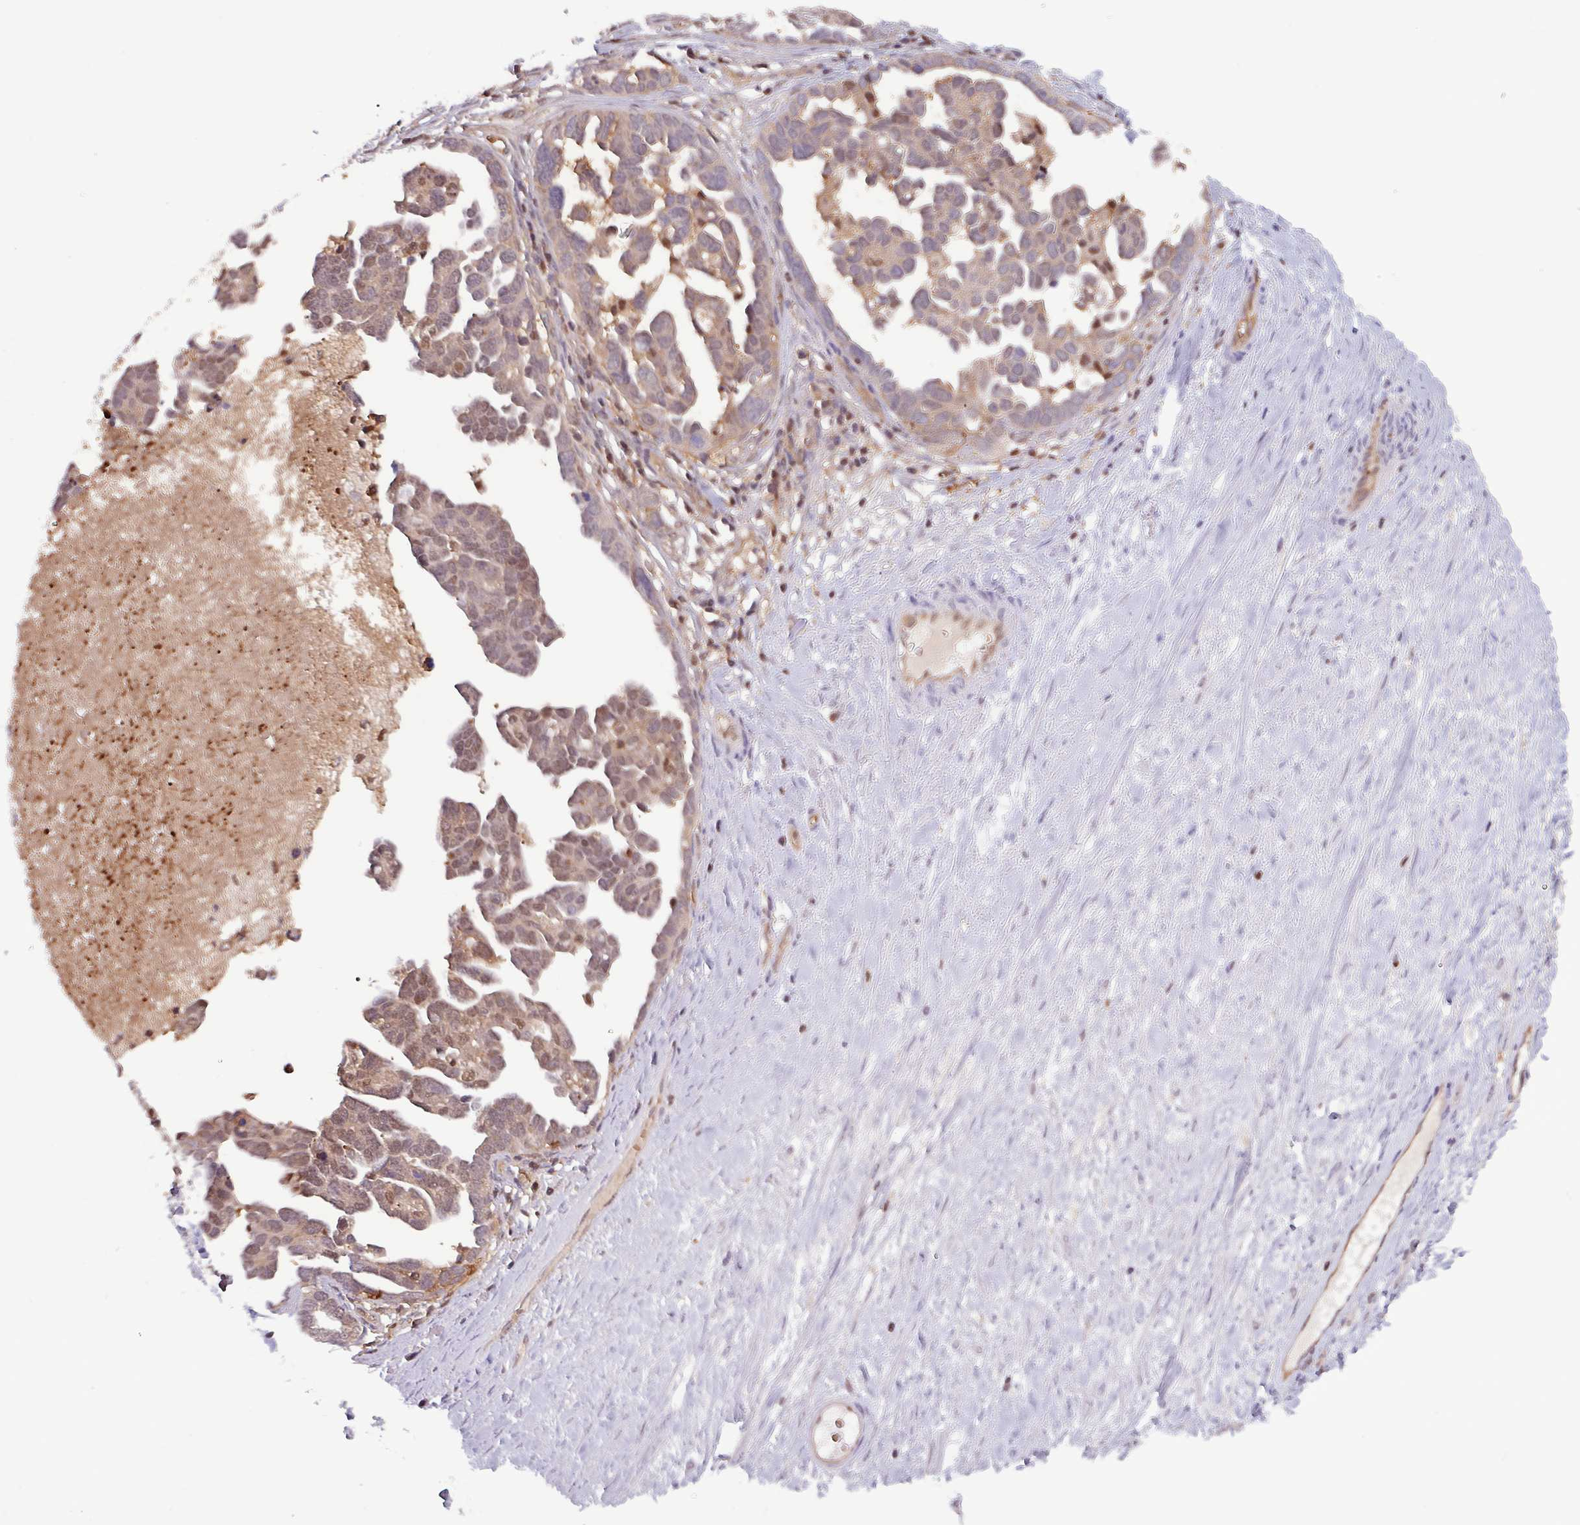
{"staining": {"intensity": "weak", "quantity": ">75%", "location": "cytoplasmic/membranous,nuclear"}, "tissue": "ovarian cancer", "cell_type": "Tumor cells", "image_type": "cancer", "snomed": [{"axis": "morphology", "description": "Cystadenocarcinoma, serous, NOS"}, {"axis": "topography", "description": "Ovary"}], "caption": "DAB immunohistochemical staining of human ovarian cancer displays weak cytoplasmic/membranous and nuclear protein staining in approximately >75% of tumor cells.", "gene": "PSMB8", "patient": {"sex": "female", "age": 54}}